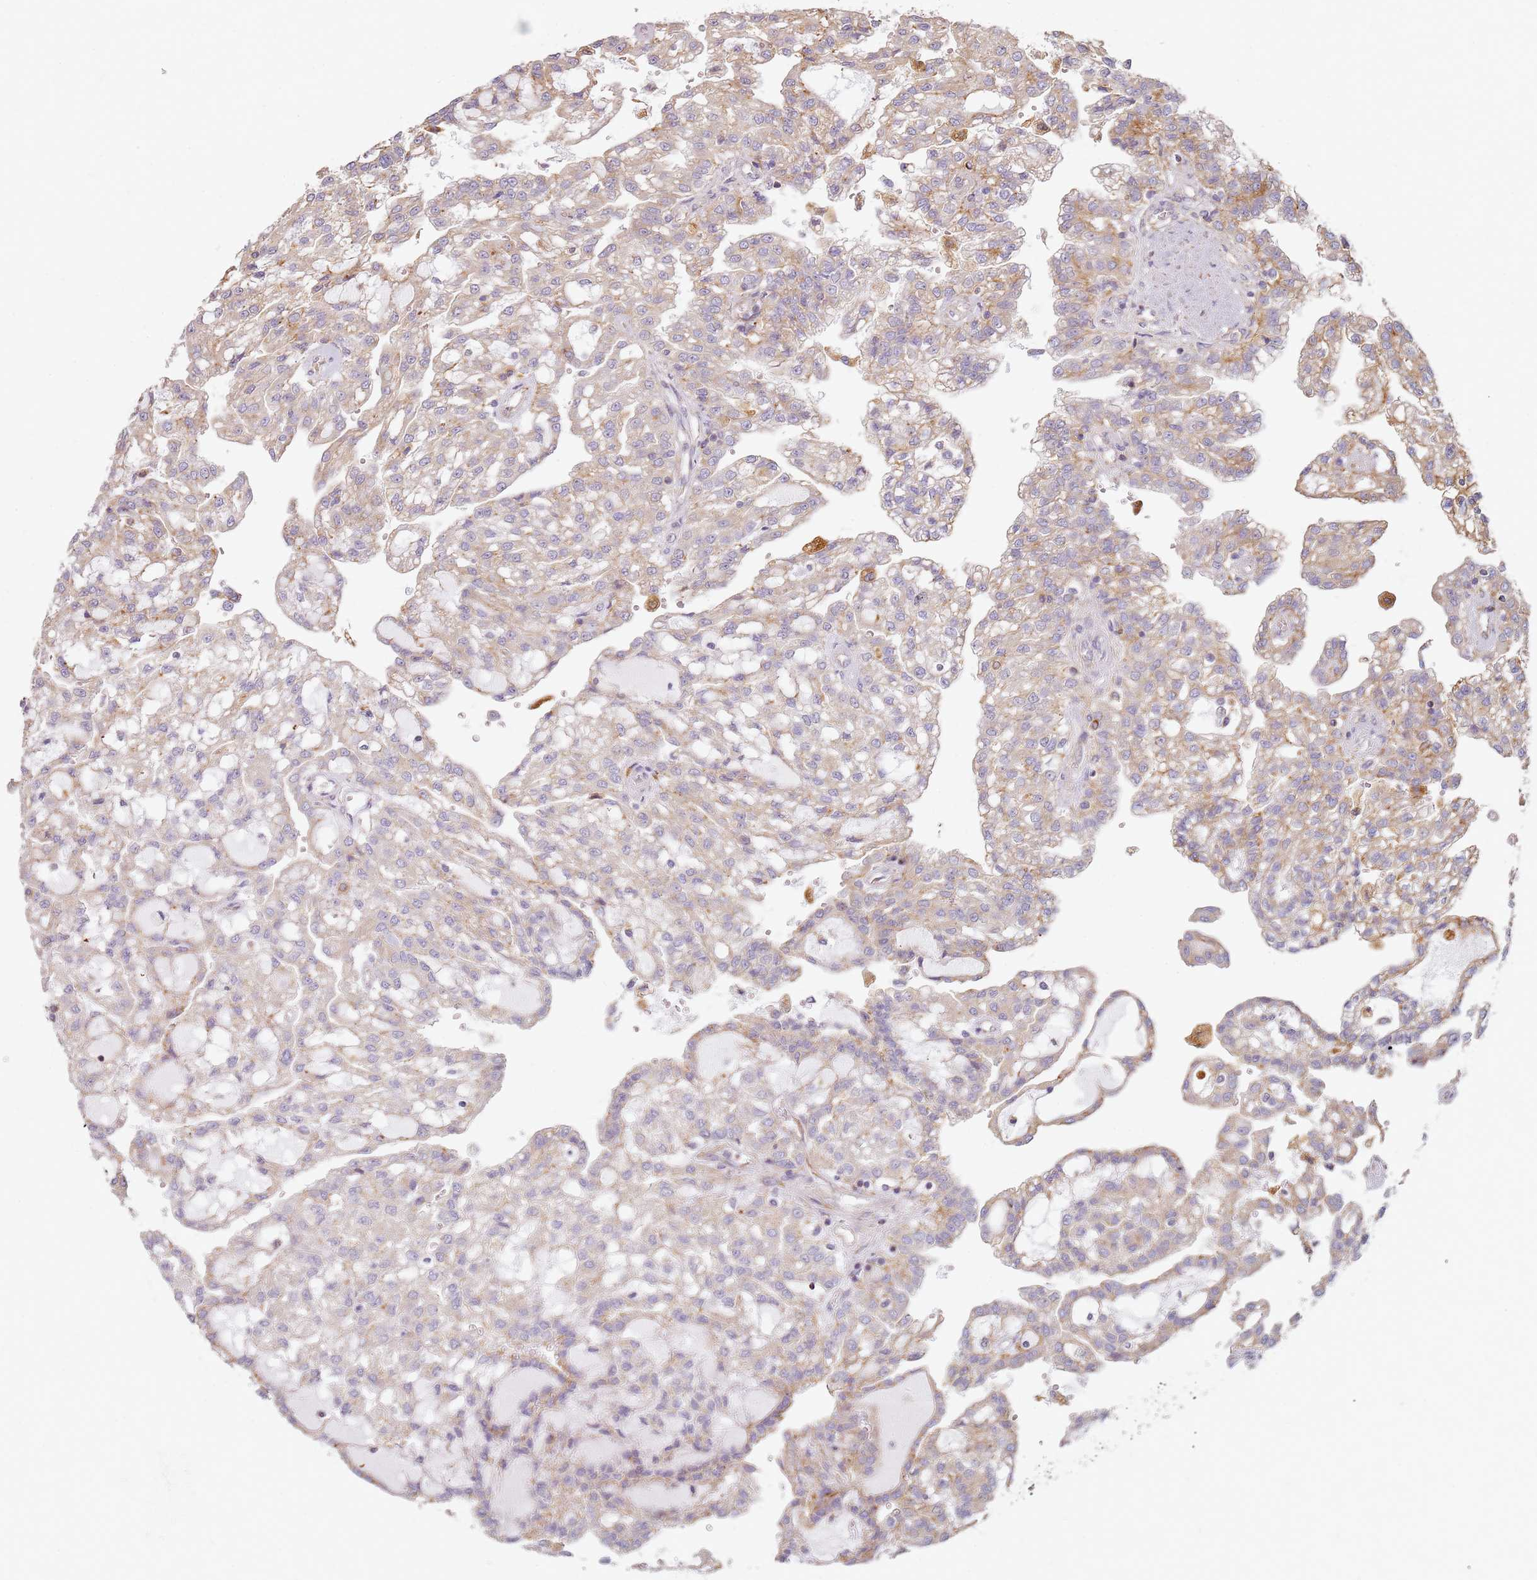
{"staining": {"intensity": "weak", "quantity": "<25%", "location": "cytoplasmic/membranous"}, "tissue": "renal cancer", "cell_type": "Tumor cells", "image_type": "cancer", "snomed": [{"axis": "morphology", "description": "Adenocarcinoma, NOS"}, {"axis": "topography", "description": "Kidney"}], "caption": "High magnification brightfield microscopy of adenocarcinoma (renal) stained with DAB (3,3'-diaminobenzidine) (brown) and counterstained with hematoxylin (blue): tumor cells show no significant positivity. (Brightfield microscopy of DAB IHC at high magnification).", "gene": "PROKR2", "patient": {"sex": "male", "age": 63}}